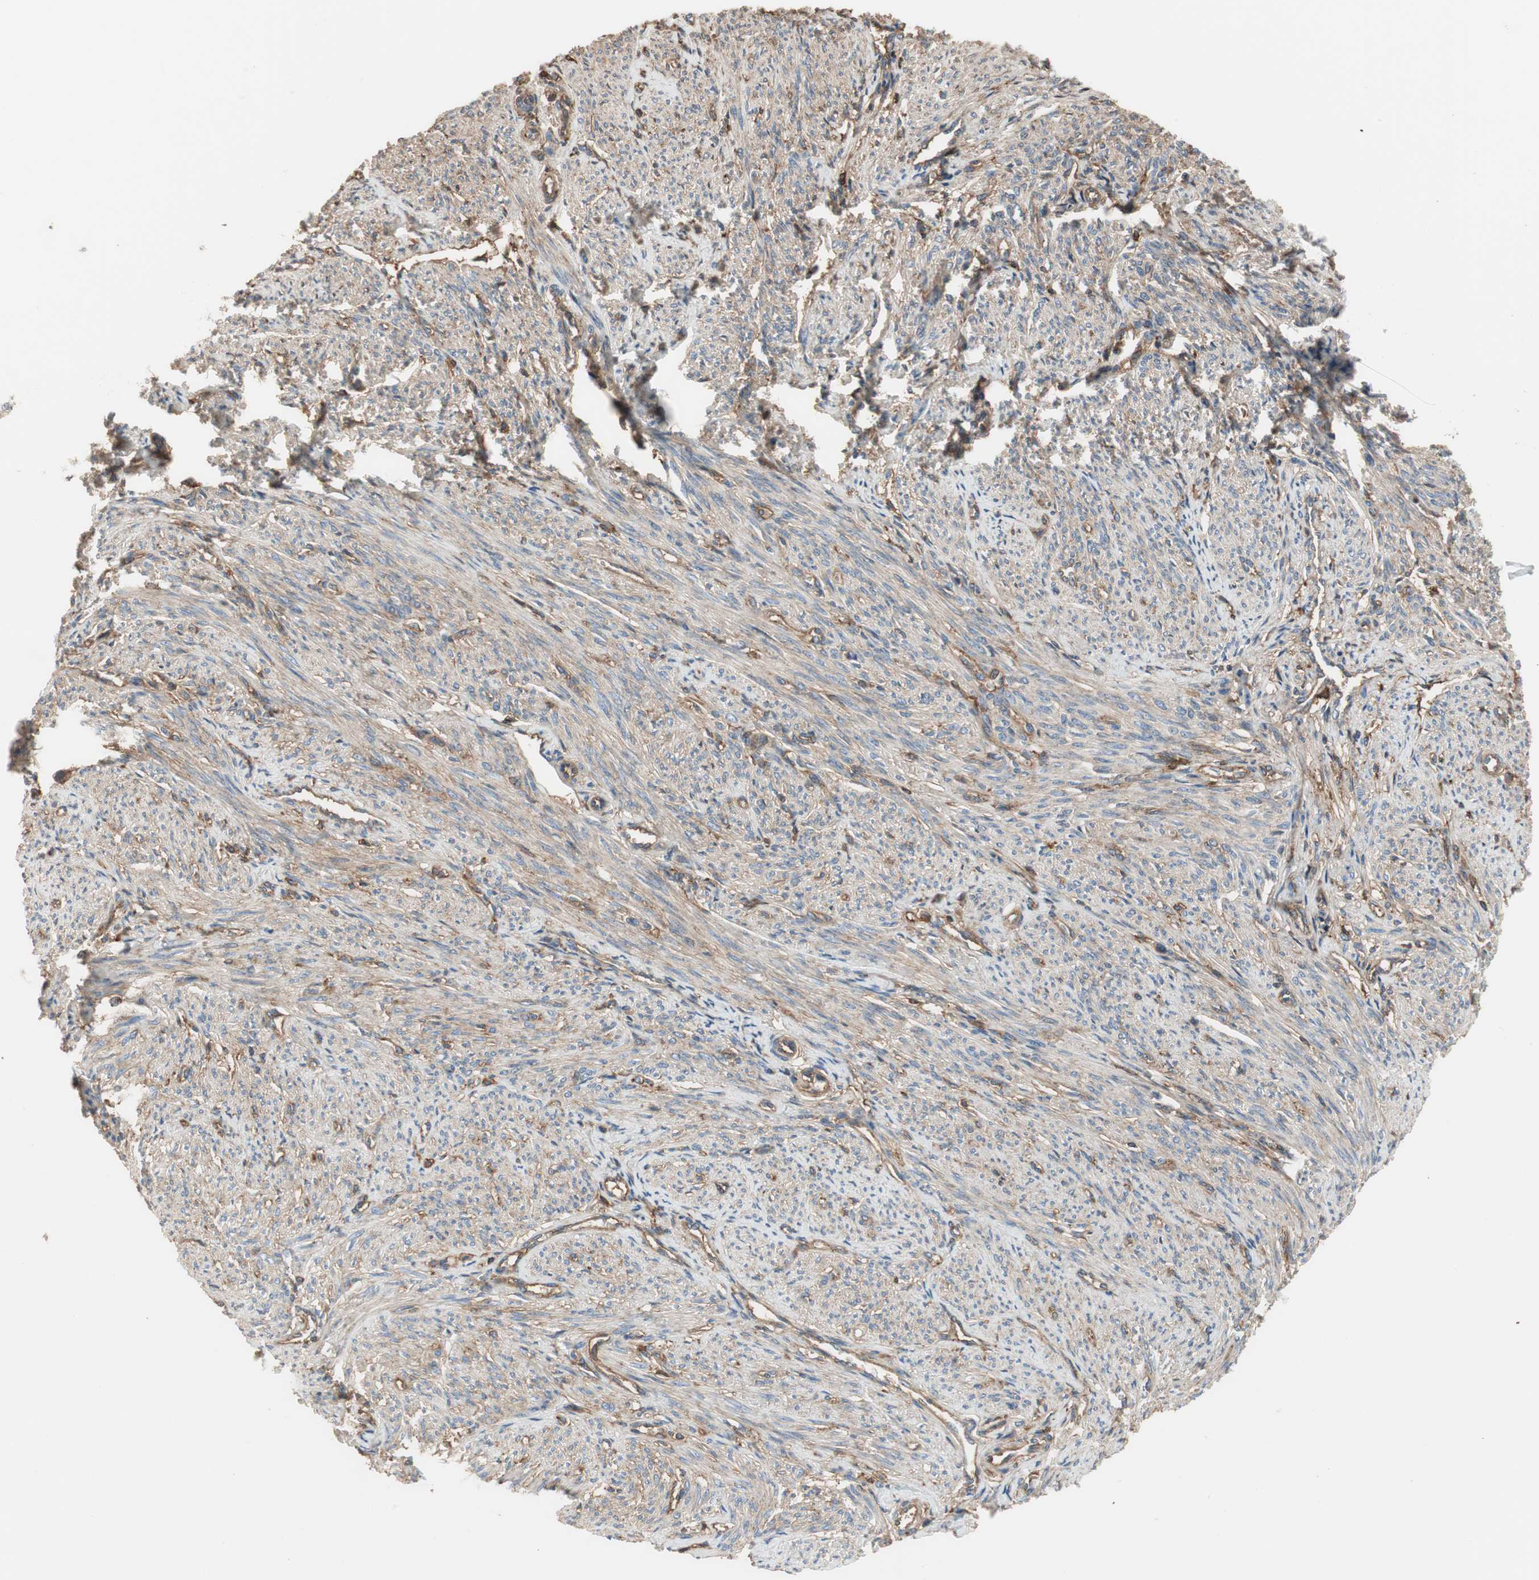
{"staining": {"intensity": "moderate", "quantity": ">75%", "location": "cytoplasmic/membranous"}, "tissue": "smooth muscle", "cell_type": "Smooth muscle cells", "image_type": "normal", "snomed": [{"axis": "morphology", "description": "Normal tissue, NOS"}, {"axis": "topography", "description": "Smooth muscle"}], "caption": "This photomicrograph reveals benign smooth muscle stained with immunohistochemistry (IHC) to label a protein in brown. The cytoplasmic/membranous of smooth muscle cells show moderate positivity for the protein. Nuclei are counter-stained blue.", "gene": "IL1RL1", "patient": {"sex": "female", "age": 65}}